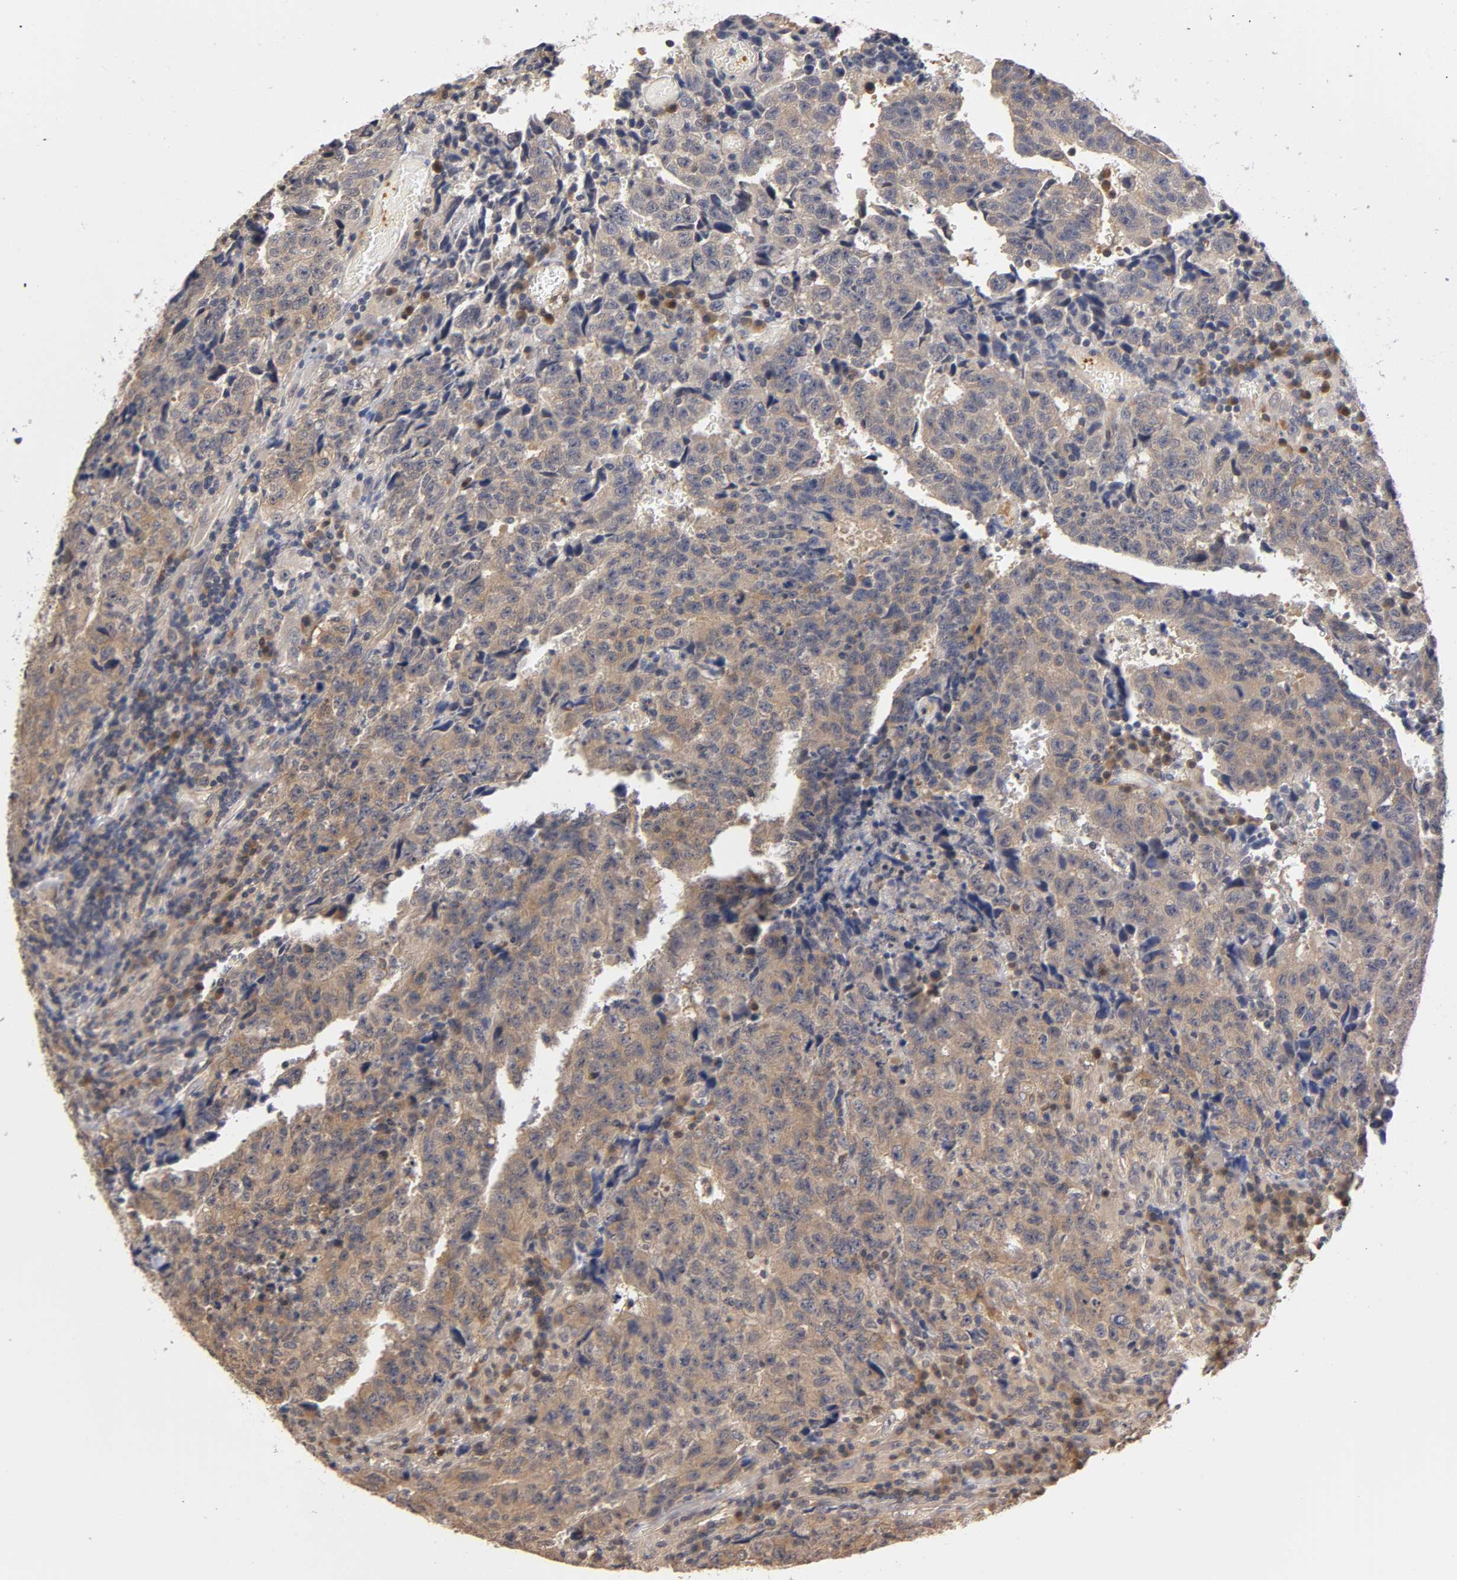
{"staining": {"intensity": "weak", "quantity": ">75%", "location": "cytoplasmic/membranous"}, "tissue": "testis cancer", "cell_type": "Tumor cells", "image_type": "cancer", "snomed": [{"axis": "morphology", "description": "Necrosis, NOS"}, {"axis": "morphology", "description": "Carcinoma, Embryonal, NOS"}, {"axis": "topography", "description": "Testis"}], "caption": "High-magnification brightfield microscopy of testis embryonal carcinoma stained with DAB (3,3'-diaminobenzidine) (brown) and counterstained with hematoxylin (blue). tumor cells exhibit weak cytoplasmic/membranous staining is appreciated in approximately>75% of cells. (Stains: DAB in brown, nuclei in blue, Microscopy: brightfield microscopy at high magnification).", "gene": "PDE5A", "patient": {"sex": "male", "age": 19}}